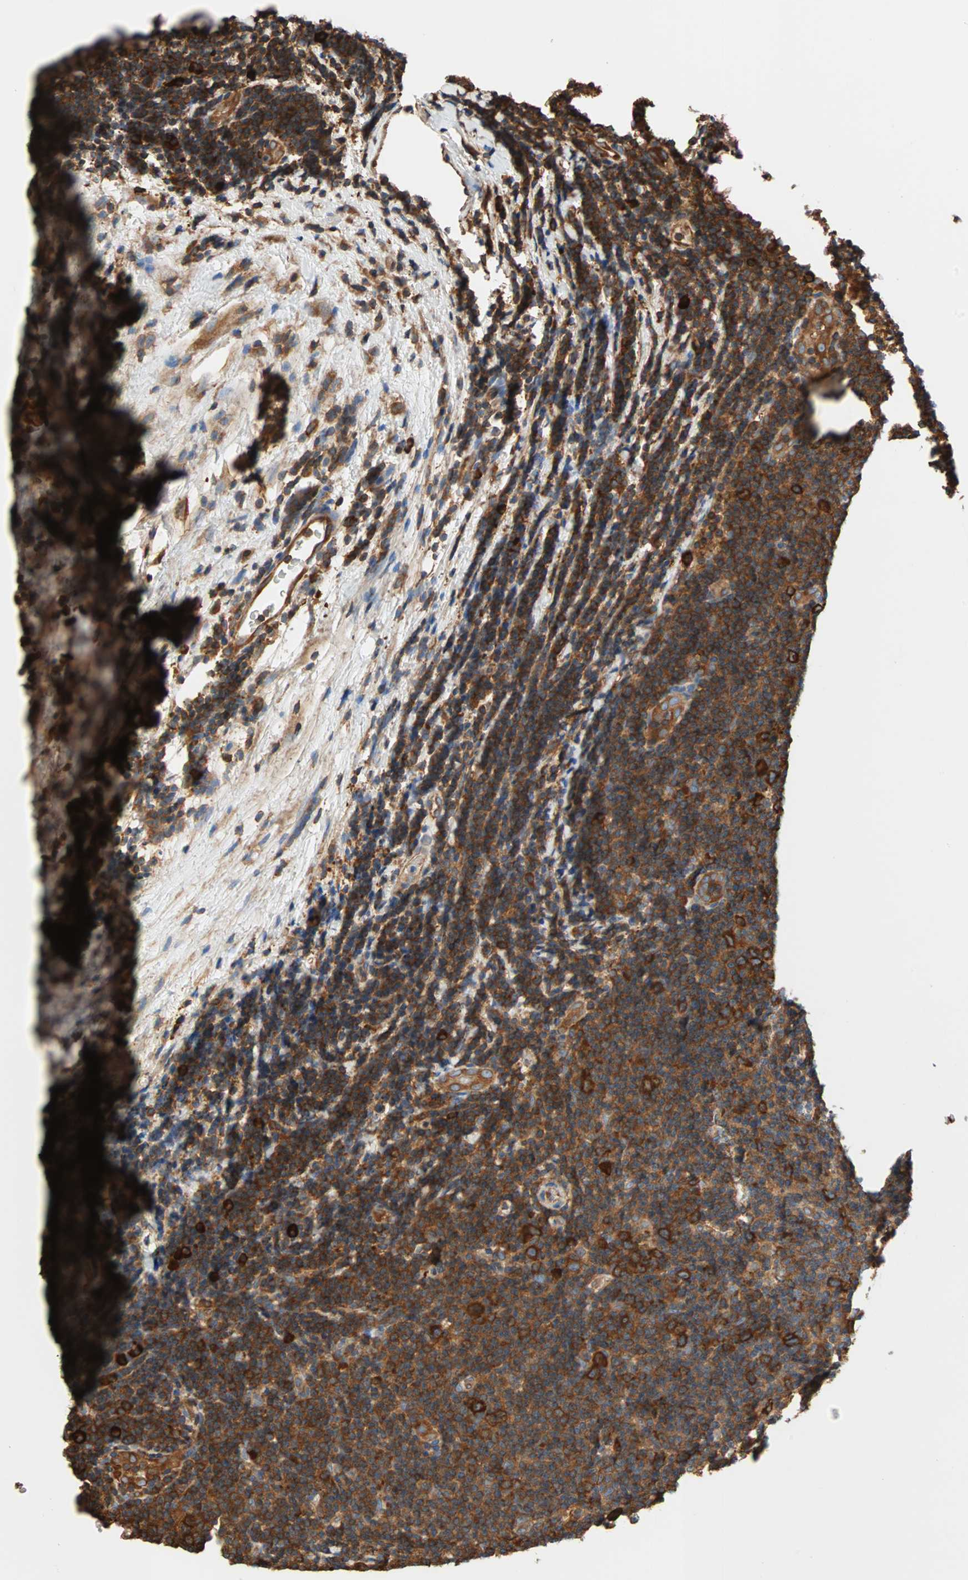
{"staining": {"intensity": "strong", "quantity": "25%-75%", "location": "cytoplasmic/membranous"}, "tissue": "lymphoma", "cell_type": "Tumor cells", "image_type": "cancer", "snomed": [{"axis": "morphology", "description": "Malignant lymphoma, non-Hodgkin's type, Low grade"}, {"axis": "topography", "description": "Lymph node"}], "caption": "Immunohistochemical staining of human lymphoma shows high levels of strong cytoplasmic/membranous positivity in about 25%-75% of tumor cells. The staining is performed using DAB (3,3'-diaminobenzidine) brown chromogen to label protein expression. The nuclei are counter-stained blue using hematoxylin.", "gene": "EEF2", "patient": {"sex": "male", "age": 83}}